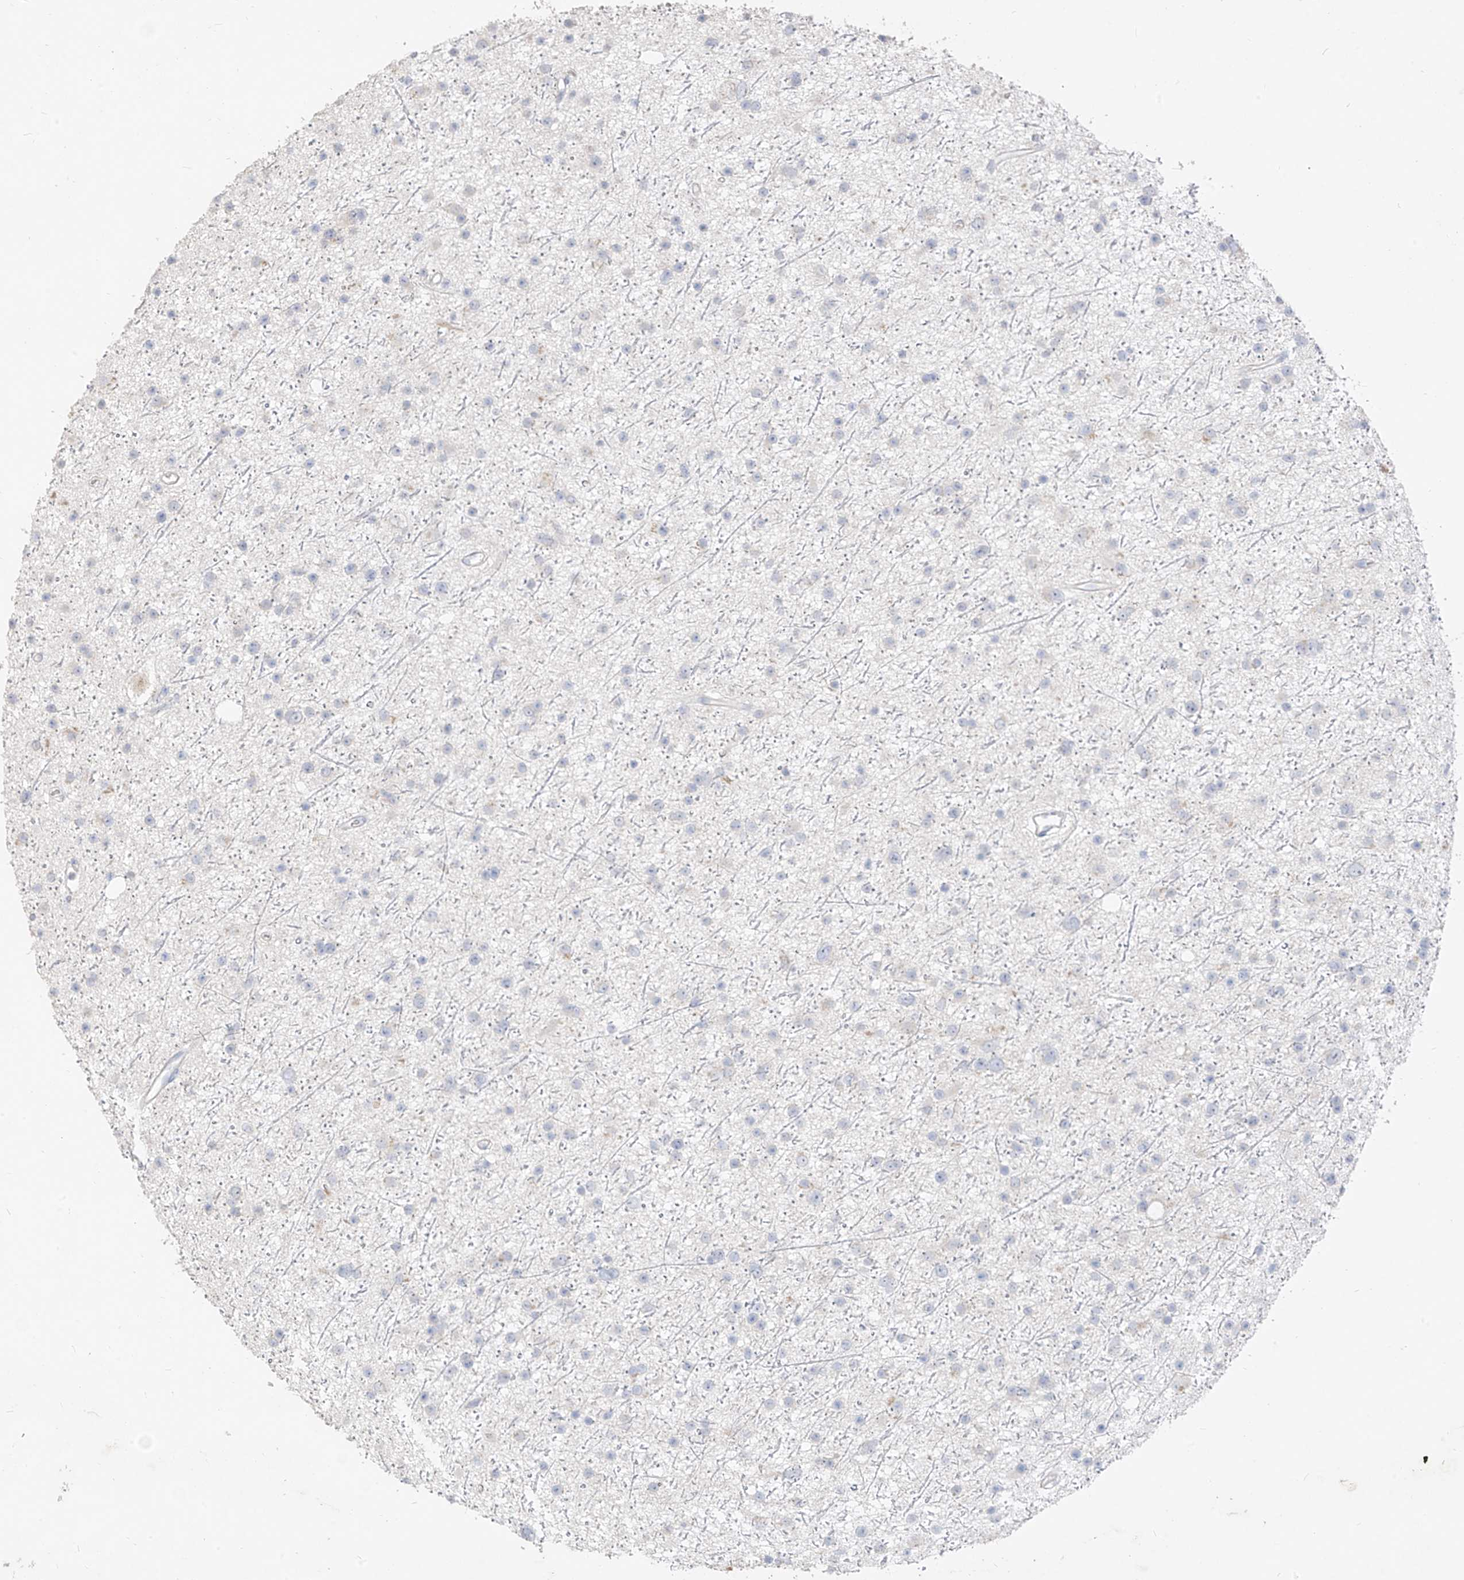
{"staining": {"intensity": "negative", "quantity": "none", "location": "none"}, "tissue": "glioma", "cell_type": "Tumor cells", "image_type": "cancer", "snomed": [{"axis": "morphology", "description": "Glioma, malignant, Low grade"}, {"axis": "topography", "description": "Cerebral cortex"}], "caption": "The micrograph exhibits no staining of tumor cells in malignant low-grade glioma. Nuclei are stained in blue.", "gene": "ZZEF1", "patient": {"sex": "female", "age": 39}}